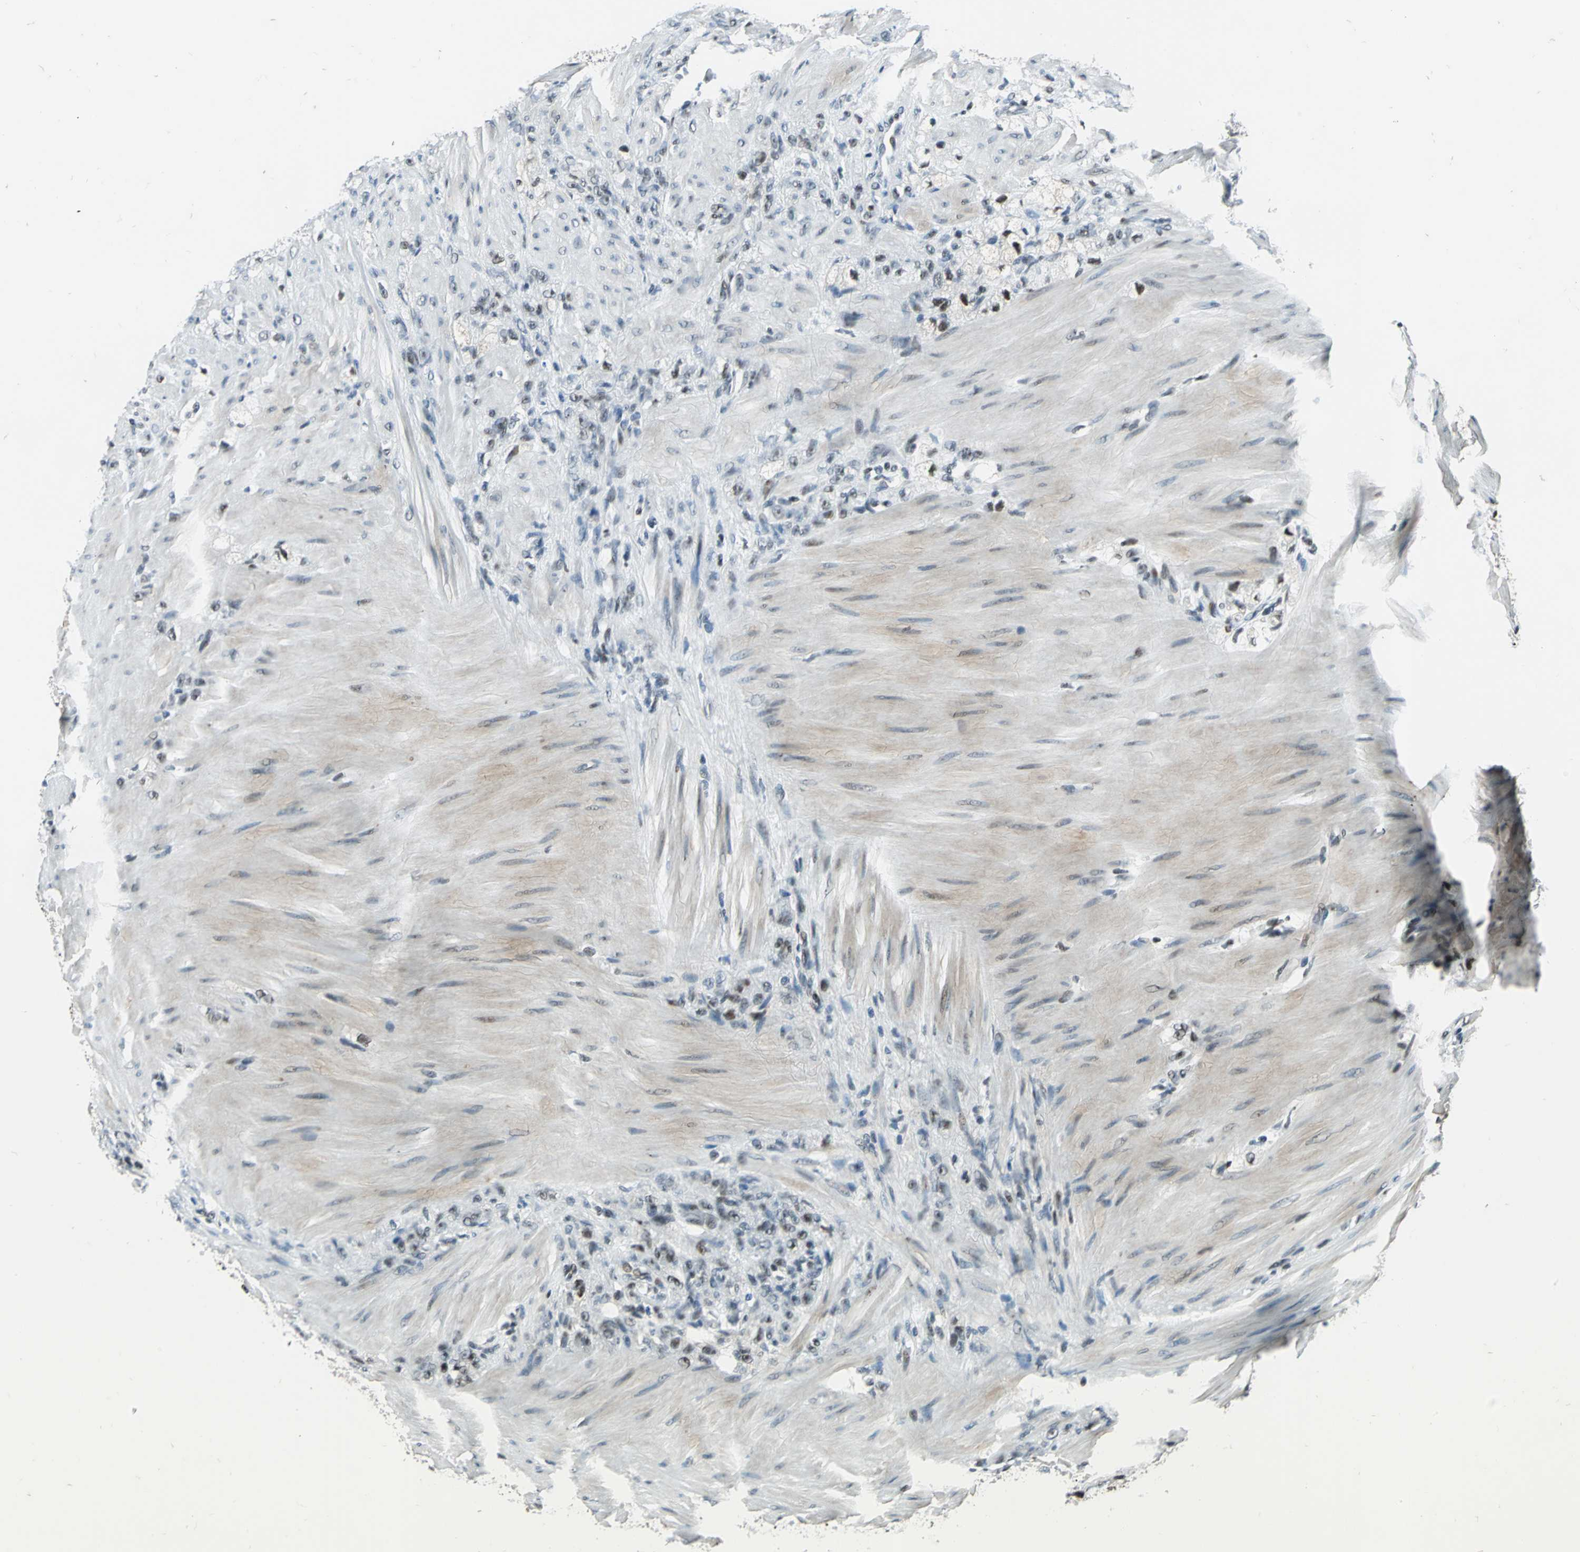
{"staining": {"intensity": "moderate", "quantity": ">75%", "location": "nuclear"}, "tissue": "stomach cancer", "cell_type": "Tumor cells", "image_type": "cancer", "snomed": [{"axis": "morphology", "description": "Adenocarcinoma, NOS"}, {"axis": "topography", "description": "Stomach"}], "caption": "The photomicrograph shows a brown stain indicating the presence of a protein in the nuclear of tumor cells in stomach adenocarcinoma.", "gene": "KAT6B", "patient": {"sex": "male", "age": 82}}